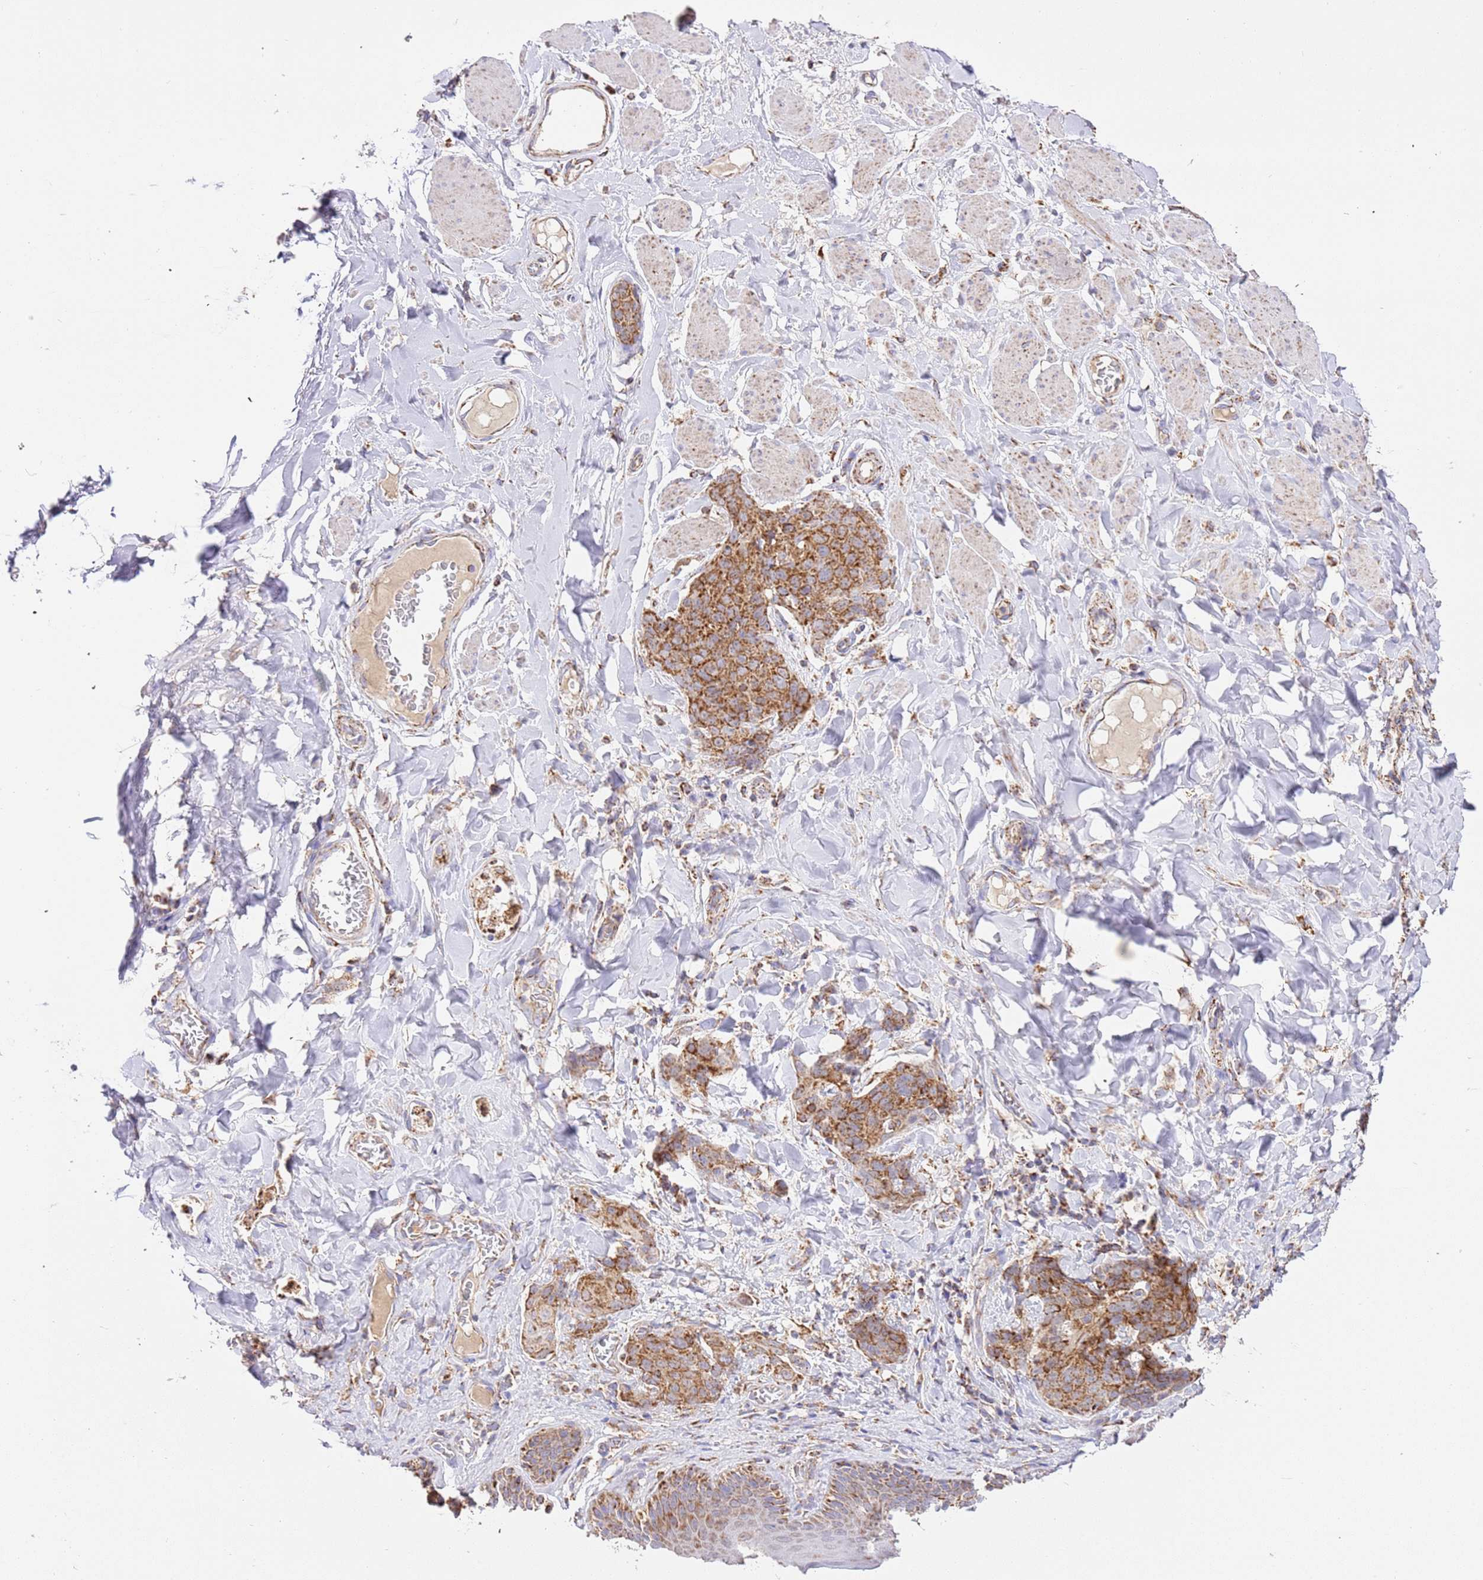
{"staining": {"intensity": "strong", "quantity": ">75%", "location": "cytoplasmic/membranous"}, "tissue": "skin cancer", "cell_type": "Tumor cells", "image_type": "cancer", "snomed": [{"axis": "morphology", "description": "Squamous cell carcinoma, NOS"}, {"axis": "topography", "description": "Skin"}, {"axis": "topography", "description": "Vulva"}], "caption": "Squamous cell carcinoma (skin) stained with IHC reveals strong cytoplasmic/membranous positivity in about >75% of tumor cells.", "gene": "ZBTB39", "patient": {"sex": "female", "age": 85}}